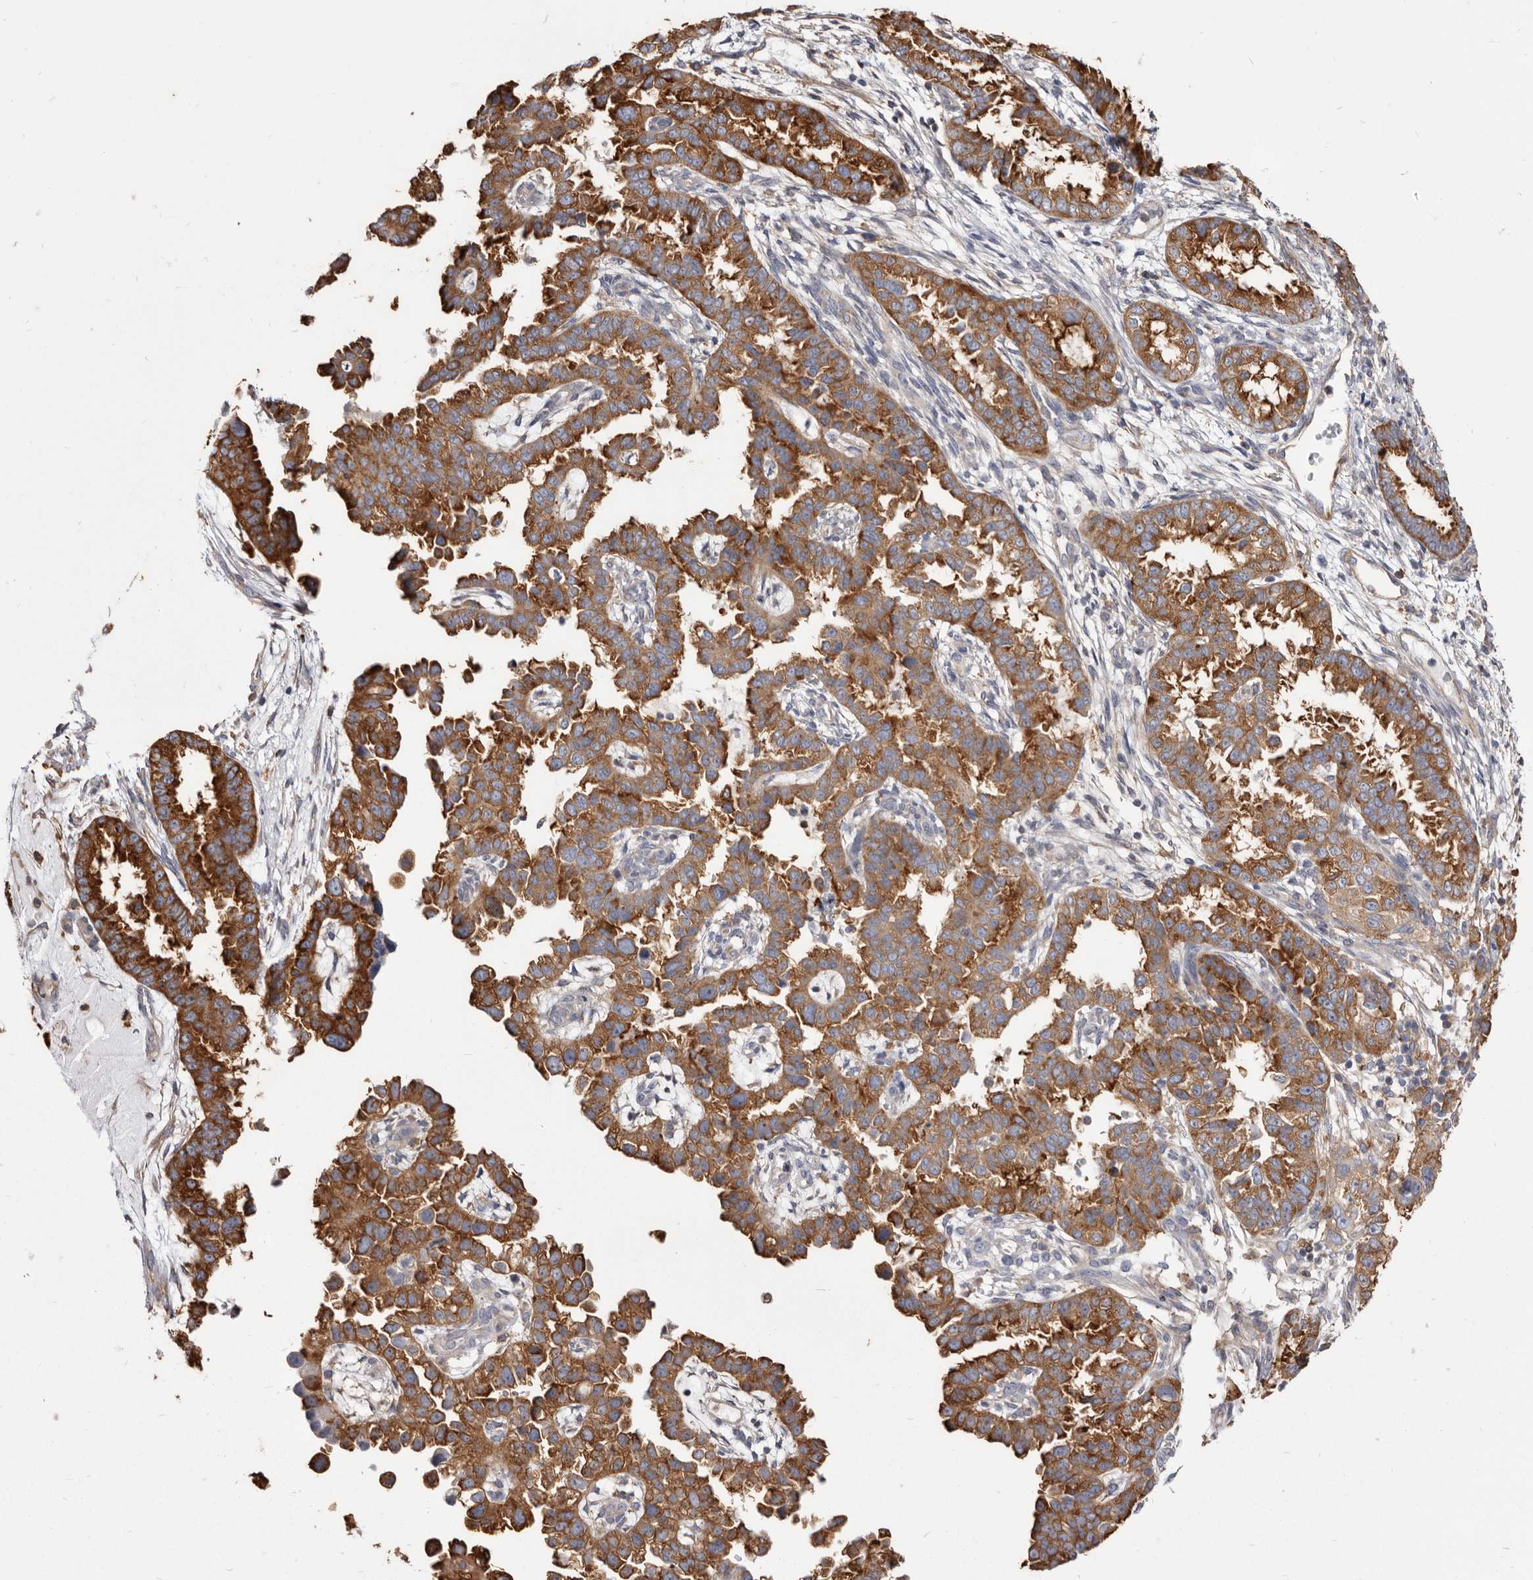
{"staining": {"intensity": "strong", "quantity": ">75%", "location": "cytoplasmic/membranous"}, "tissue": "endometrial cancer", "cell_type": "Tumor cells", "image_type": "cancer", "snomed": [{"axis": "morphology", "description": "Adenocarcinoma, NOS"}, {"axis": "topography", "description": "Endometrium"}], "caption": "DAB immunohistochemical staining of human endometrial adenocarcinoma demonstrates strong cytoplasmic/membranous protein staining in approximately >75% of tumor cells.", "gene": "TPD52", "patient": {"sex": "female", "age": 85}}